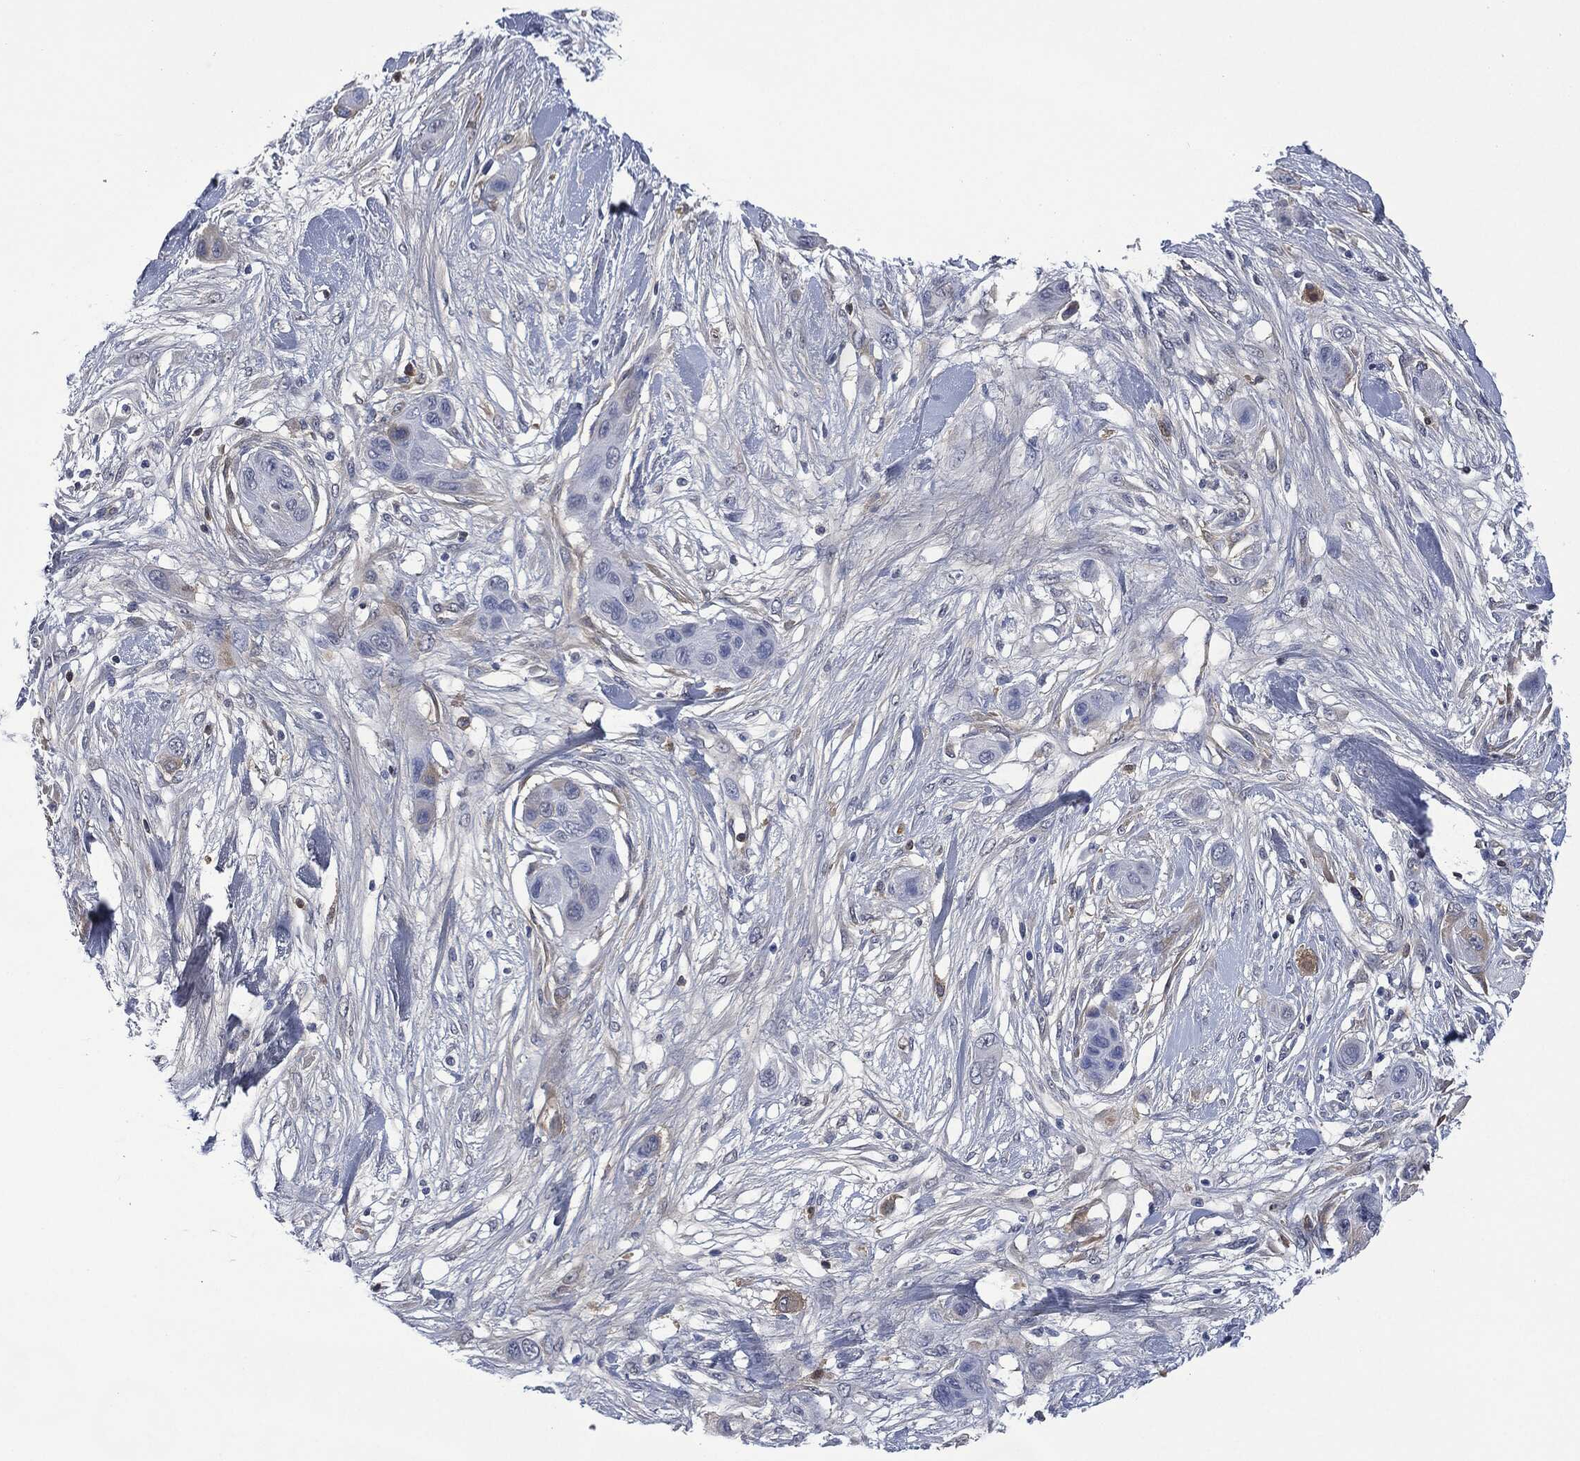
{"staining": {"intensity": "negative", "quantity": "none", "location": "none"}, "tissue": "skin cancer", "cell_type": "Tumor cells", "image_type": "cancer", "snomed": [{"axis": "morphology", "description": "Squamous cell carcinoma, NOS"}, {"axis": "topography", "description": "Skin"}], "caption": "The photomicrograph demonstrates no staining of tumor cells in skin cancer (squamous cell carcinoma).", "gene": "SIGLEC7", "patient": {"sex": "male", "age": 79}}